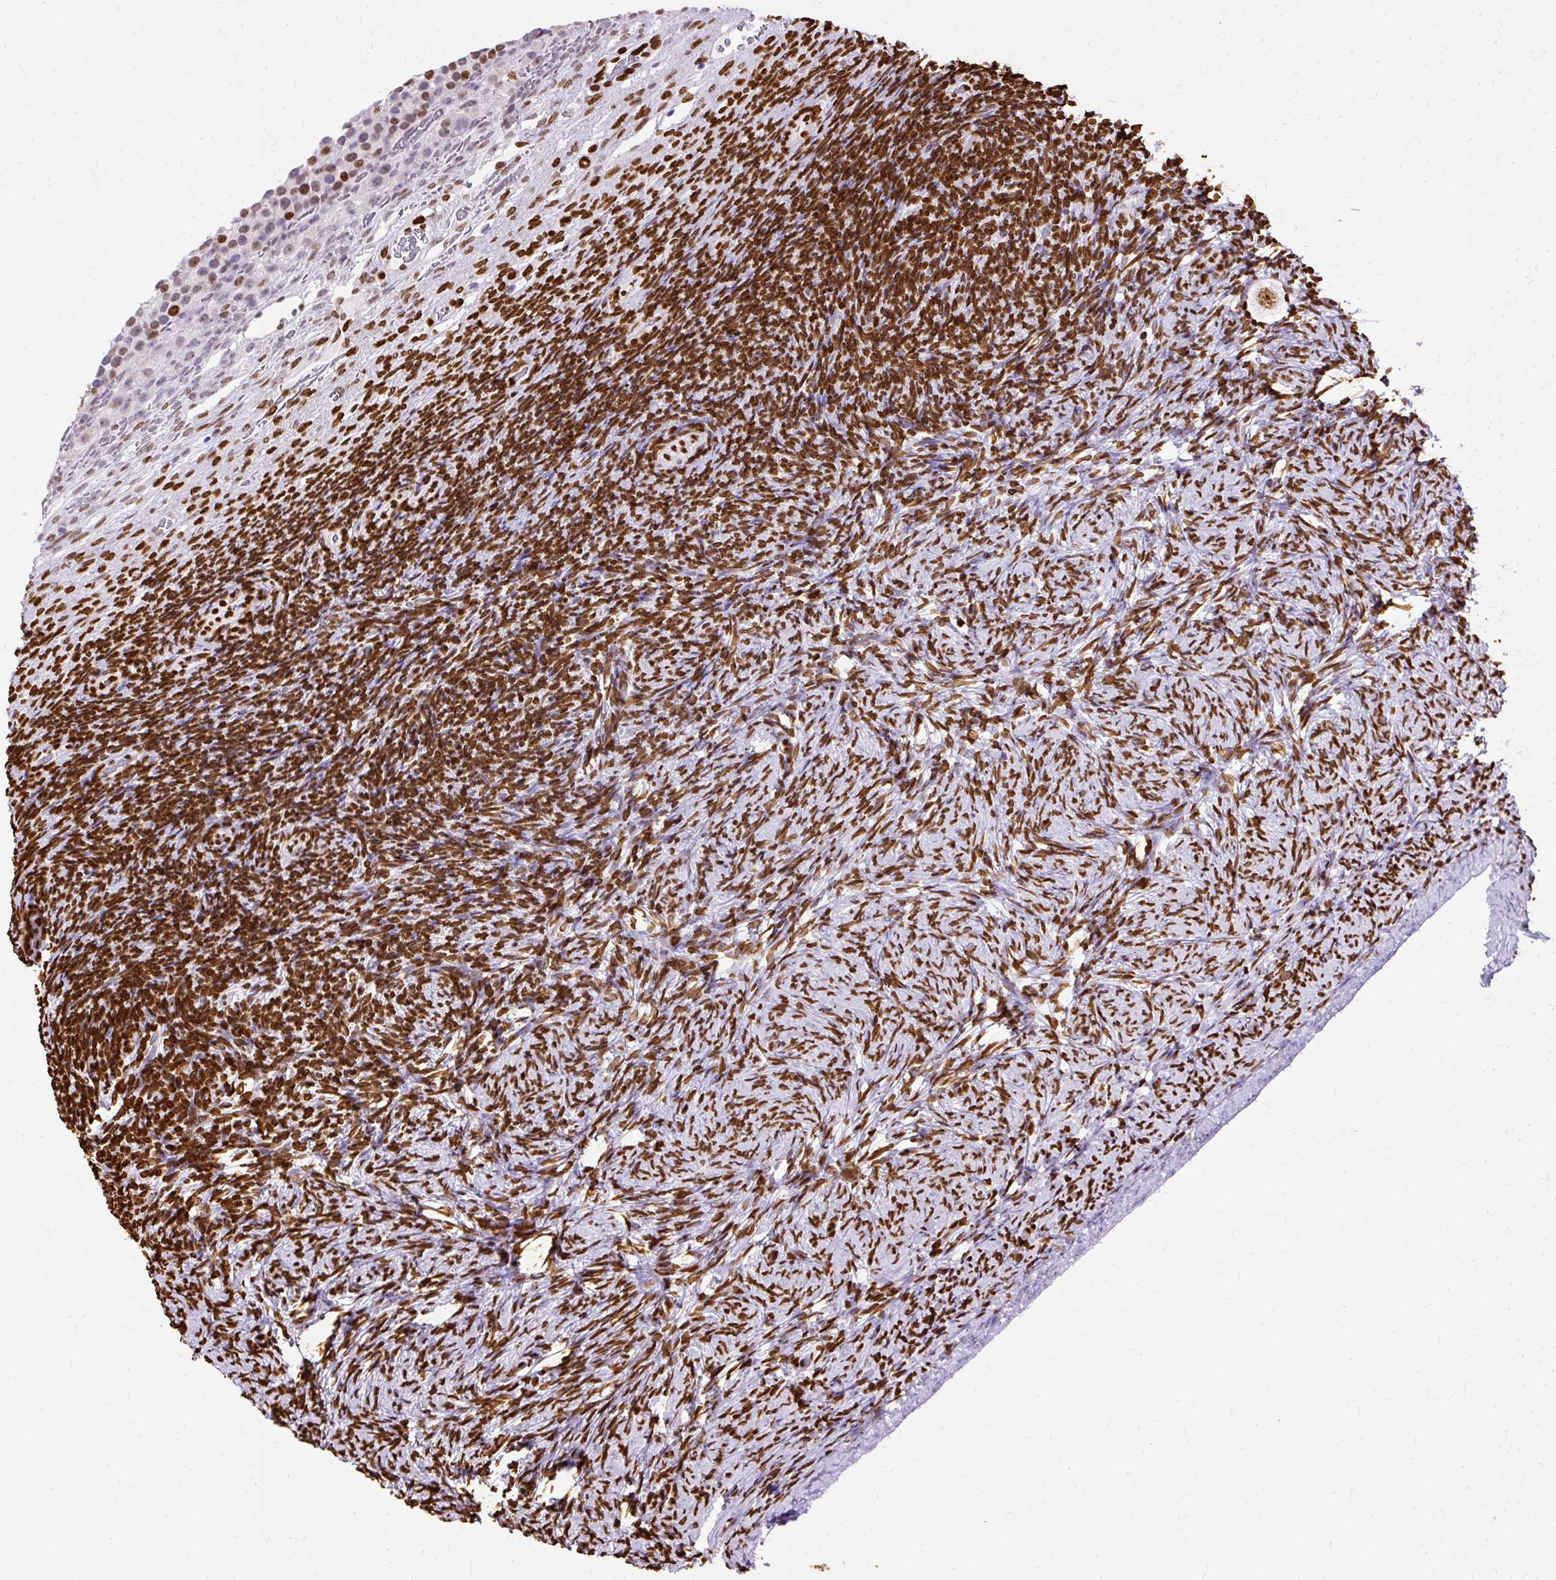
{"staining": {"intensity": "moderate", "quantity": ">75%", "location": "nuclear"}, "tissue": "ovary", "cell_type": "Follicle cells", "image_type": "normal", "snomed": [{"axis": "morphology", "description": "Normal tissue, NOS"}, {"axis": "topography", "description": "Ovary"}], "caption": "Ovary stained for a protein (brown) shows moderate nuclear positive positivity in approximately >75% of follicle cells.", "gene": "TMEM184C", "patient": {"sex": "female", "age": 34}}